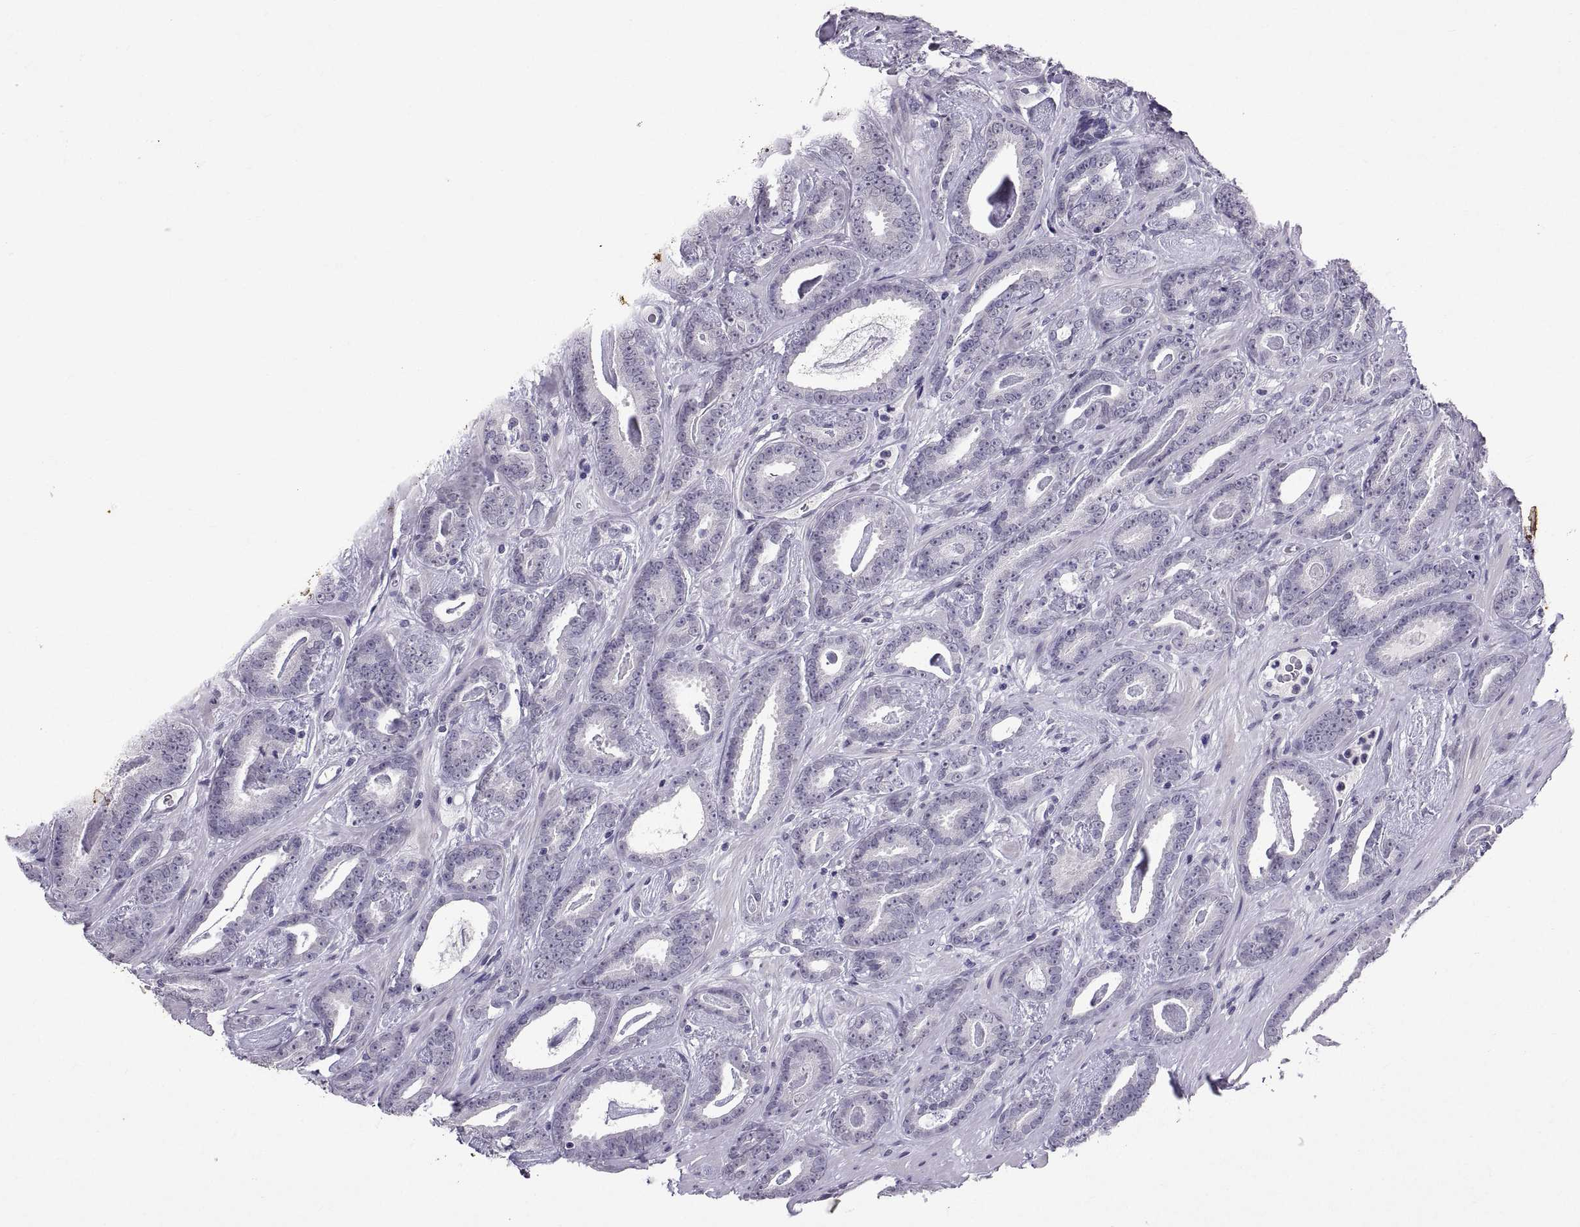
{"staining": {"intensity": "negative", "quantity": "none", "location": "none"}, "tissue": "prostate cancer", "cell_type": "Tumor cells", "image_type": "cancer", "snomed": [{"axis": "morphology", "description": "Adenocarcinoma, Medium grade"}, {"axis": "topography", "description": "Prostate and seminal vesicle, NOS"}, {"axis": "topography", "description": "Prostate"}], "caption": "The immunohistochemistry (IHC) histopathology image has no significant expression in tumor cells of prostate cancer tissue.", "gene": "KRT77", "patient": {"sex": "male", "age": 54}}